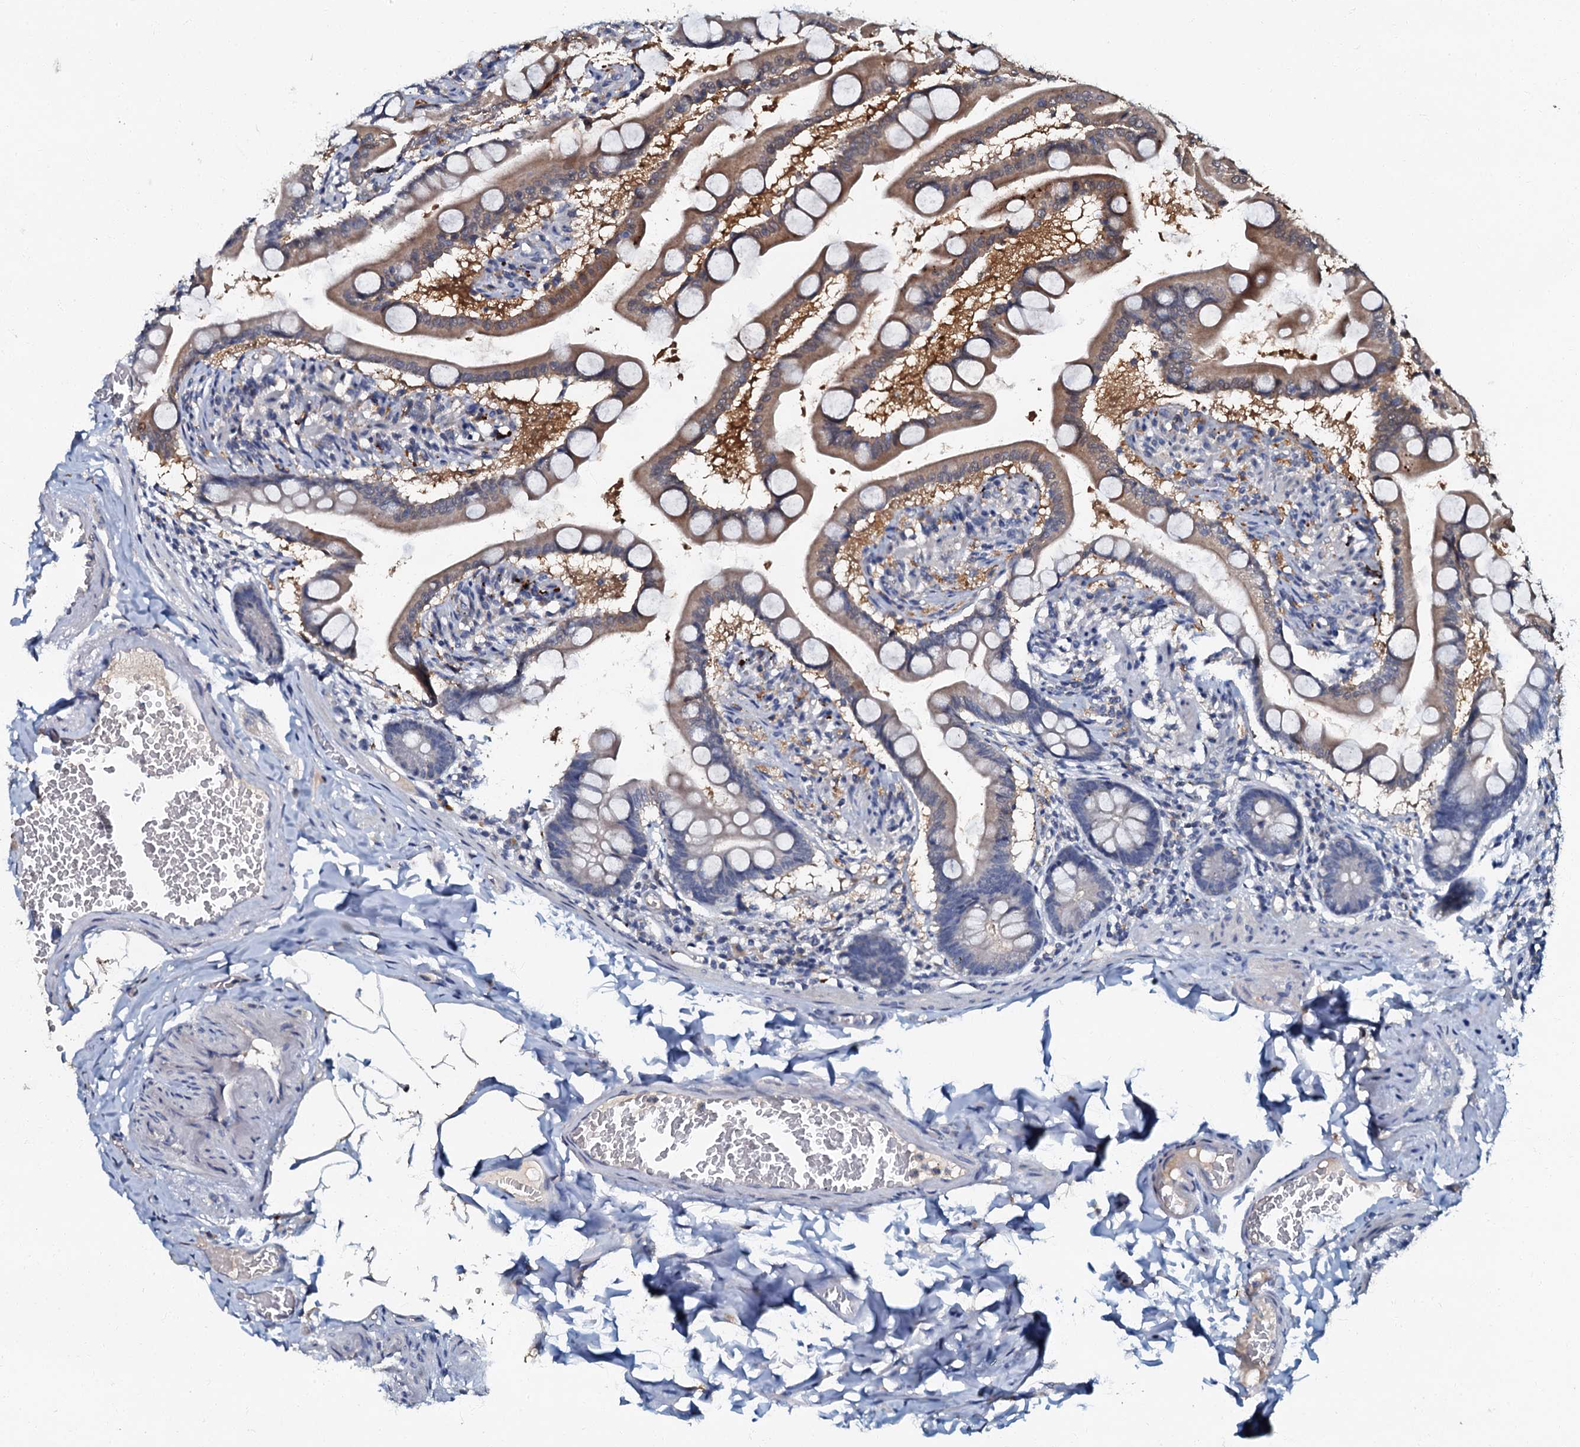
{"staining": {"intensity": "moderate", "quantity": "<25%", "location": "cytoplasmic/membranous"}, "tissue": "small intestine", "cell_type": "Glandular cells", "image_type": "normal", "snomed": [{"axis": "morphology", "description": "Normal tissue, NOS"}, {"axis": "topography", "description": "Small intestine"}], "caption": "The histopathology image reveals immunohistochemical staining of normal small intestine. There is moderate cytoplasmic/membranous staining is present in approximately <25% of glandular cells.", "gene": "OLAH", "patient": {"sex": "male", "age": 41}}